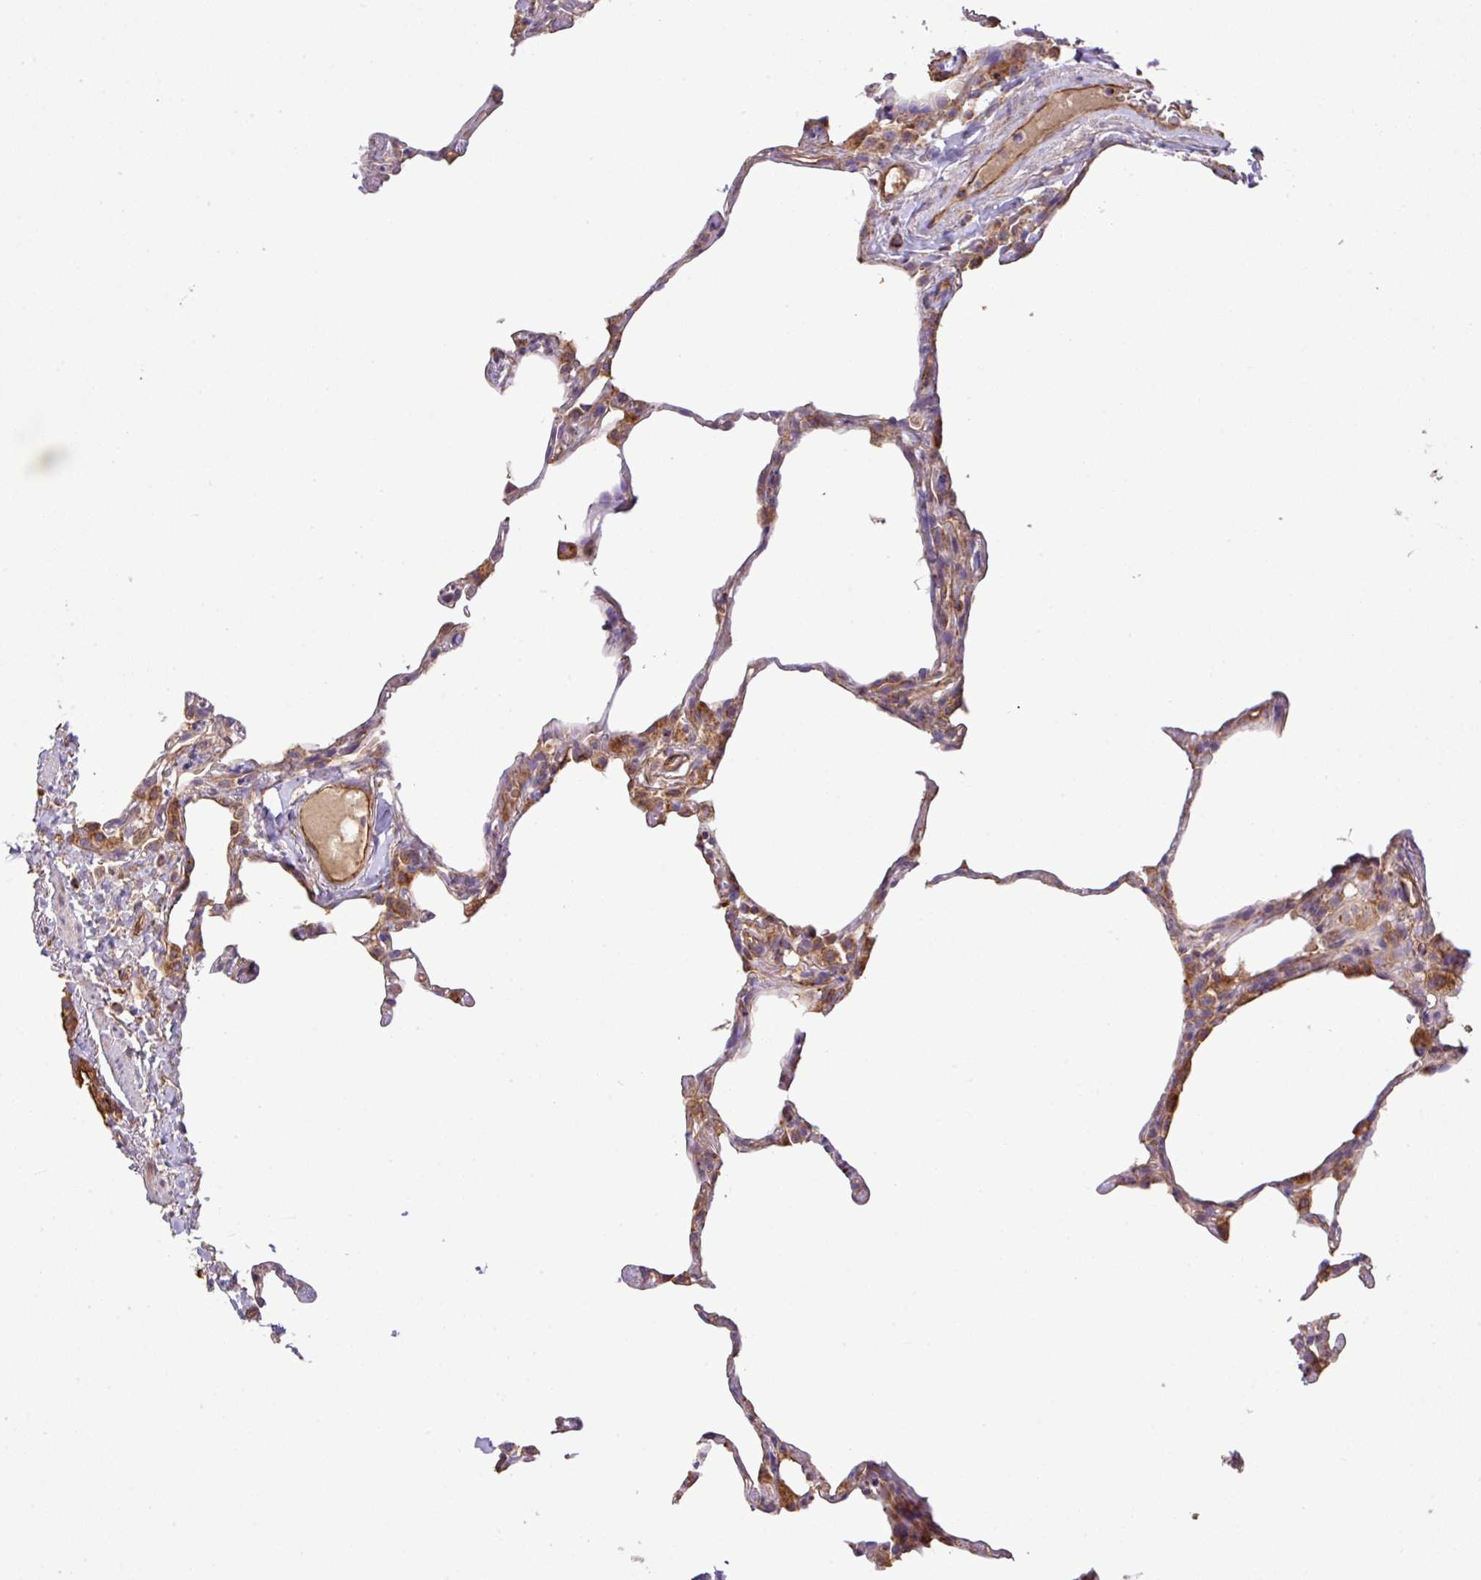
{"staining": {"intensity": "moderate", "quantity": "25%-75%", "location": "cytoplasmic/membranous"}, "tissue": "lung", "cell_type": "Alveolar cells", "image_type": "normal", "snomed": [{"axis": "morphology", "description": "Normal tissue, NOS"}, {"axis": "topography", "description": "Lung"}], "caption": "A high-resolution micrograph shows immunohistochemistry (IHC) staining of normal lung, which demonstrates moderate cytoplasmic/membranous staining in approximately 25%-75% of alveolar cells.", "gene": "LRRC53", "patient": {"sex": "female", "age": 57}}